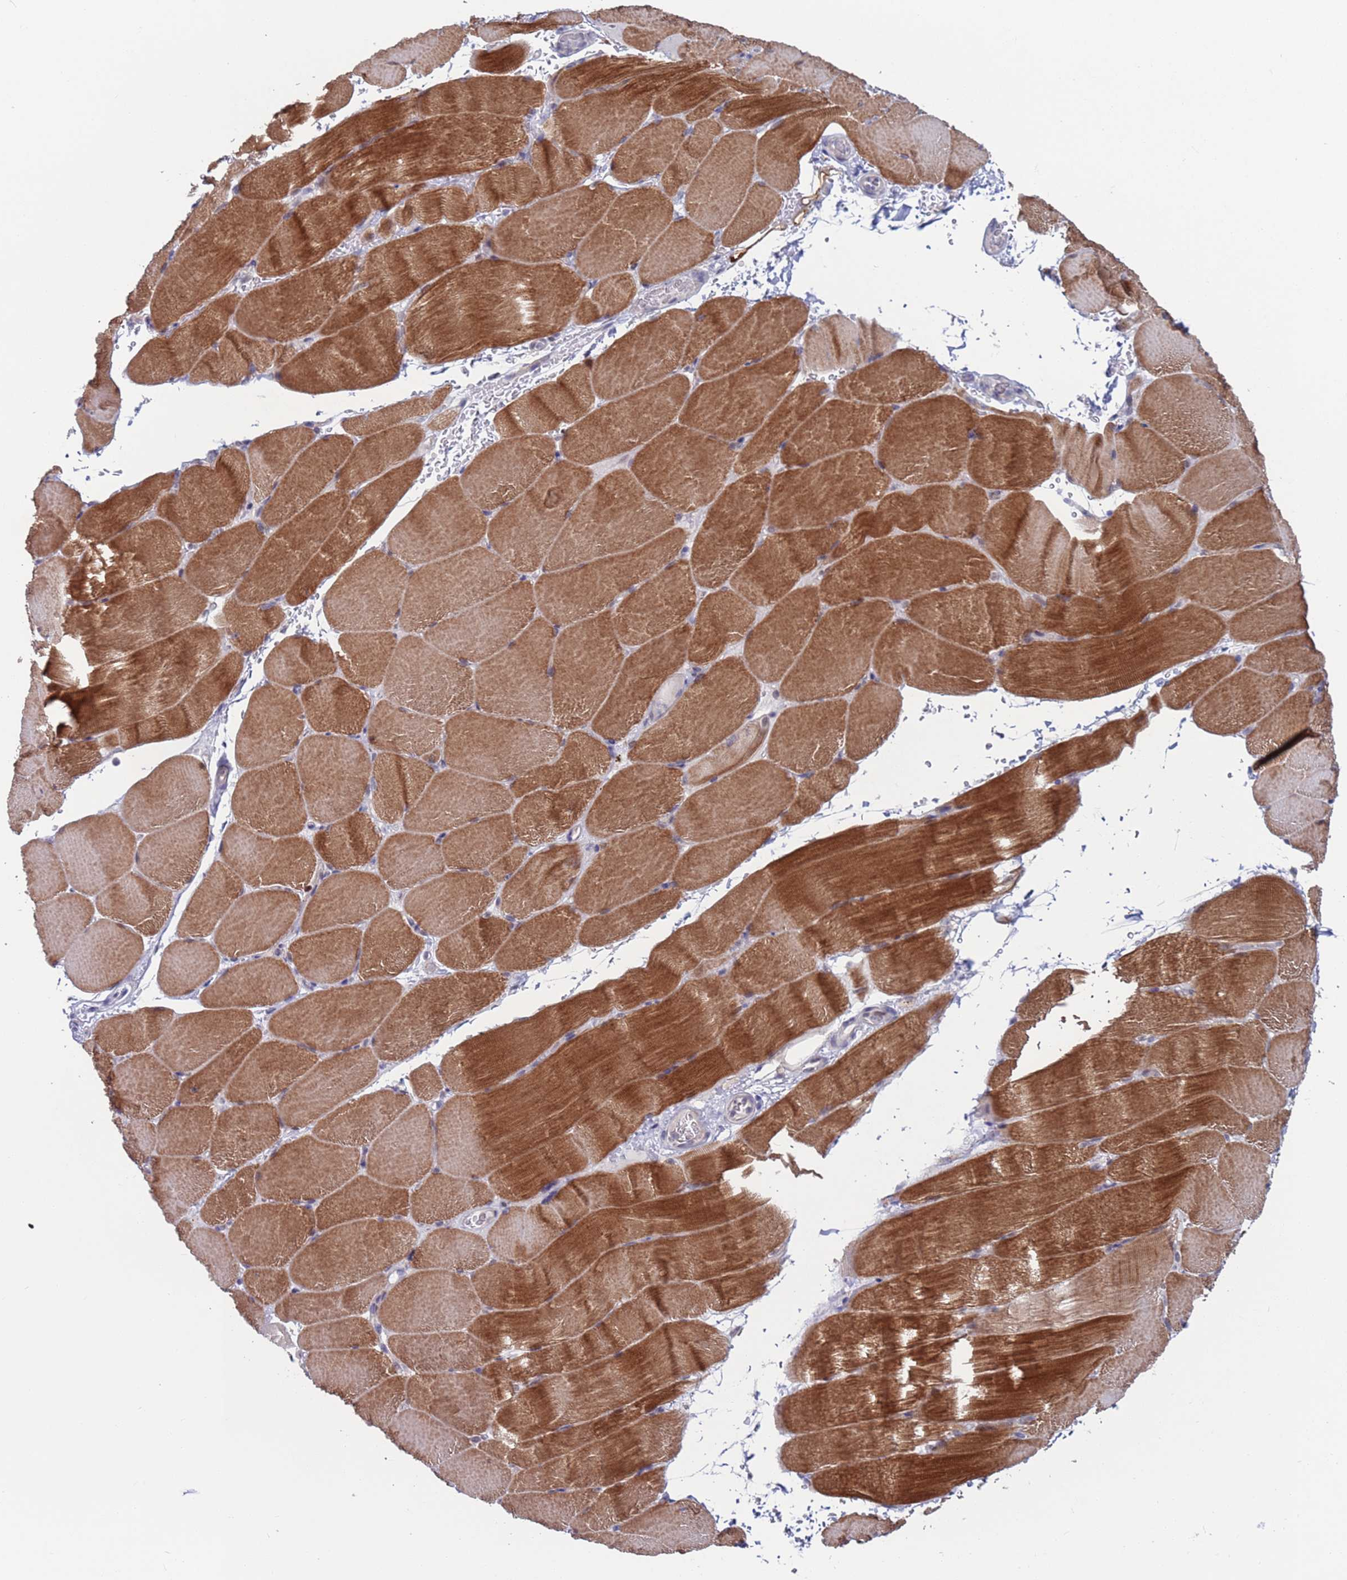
{"staining": {"intensity": "strong", "quantity": ">75%", "location": "cytoplasmic/membranous"}, "tissue": "skeletal muscle", "cell_type": "Myocytes", "image_type": "normal", "snomed": [{"axis": "morphology", "description": "Normal tissue, NOS"}, {"axis": "topography", "description": "Skeletal muscle"}, {"axis": "topography", "description": "Parathyroid gland"}], "caption": "IHC (DAB) staining of benign skeletal muscle reveals strong cytoplasmic/membranous protein staining in approximately >75% of myocytes.", "gene": "FBXO27", "patient": {"sex": "female", "age": 37}}